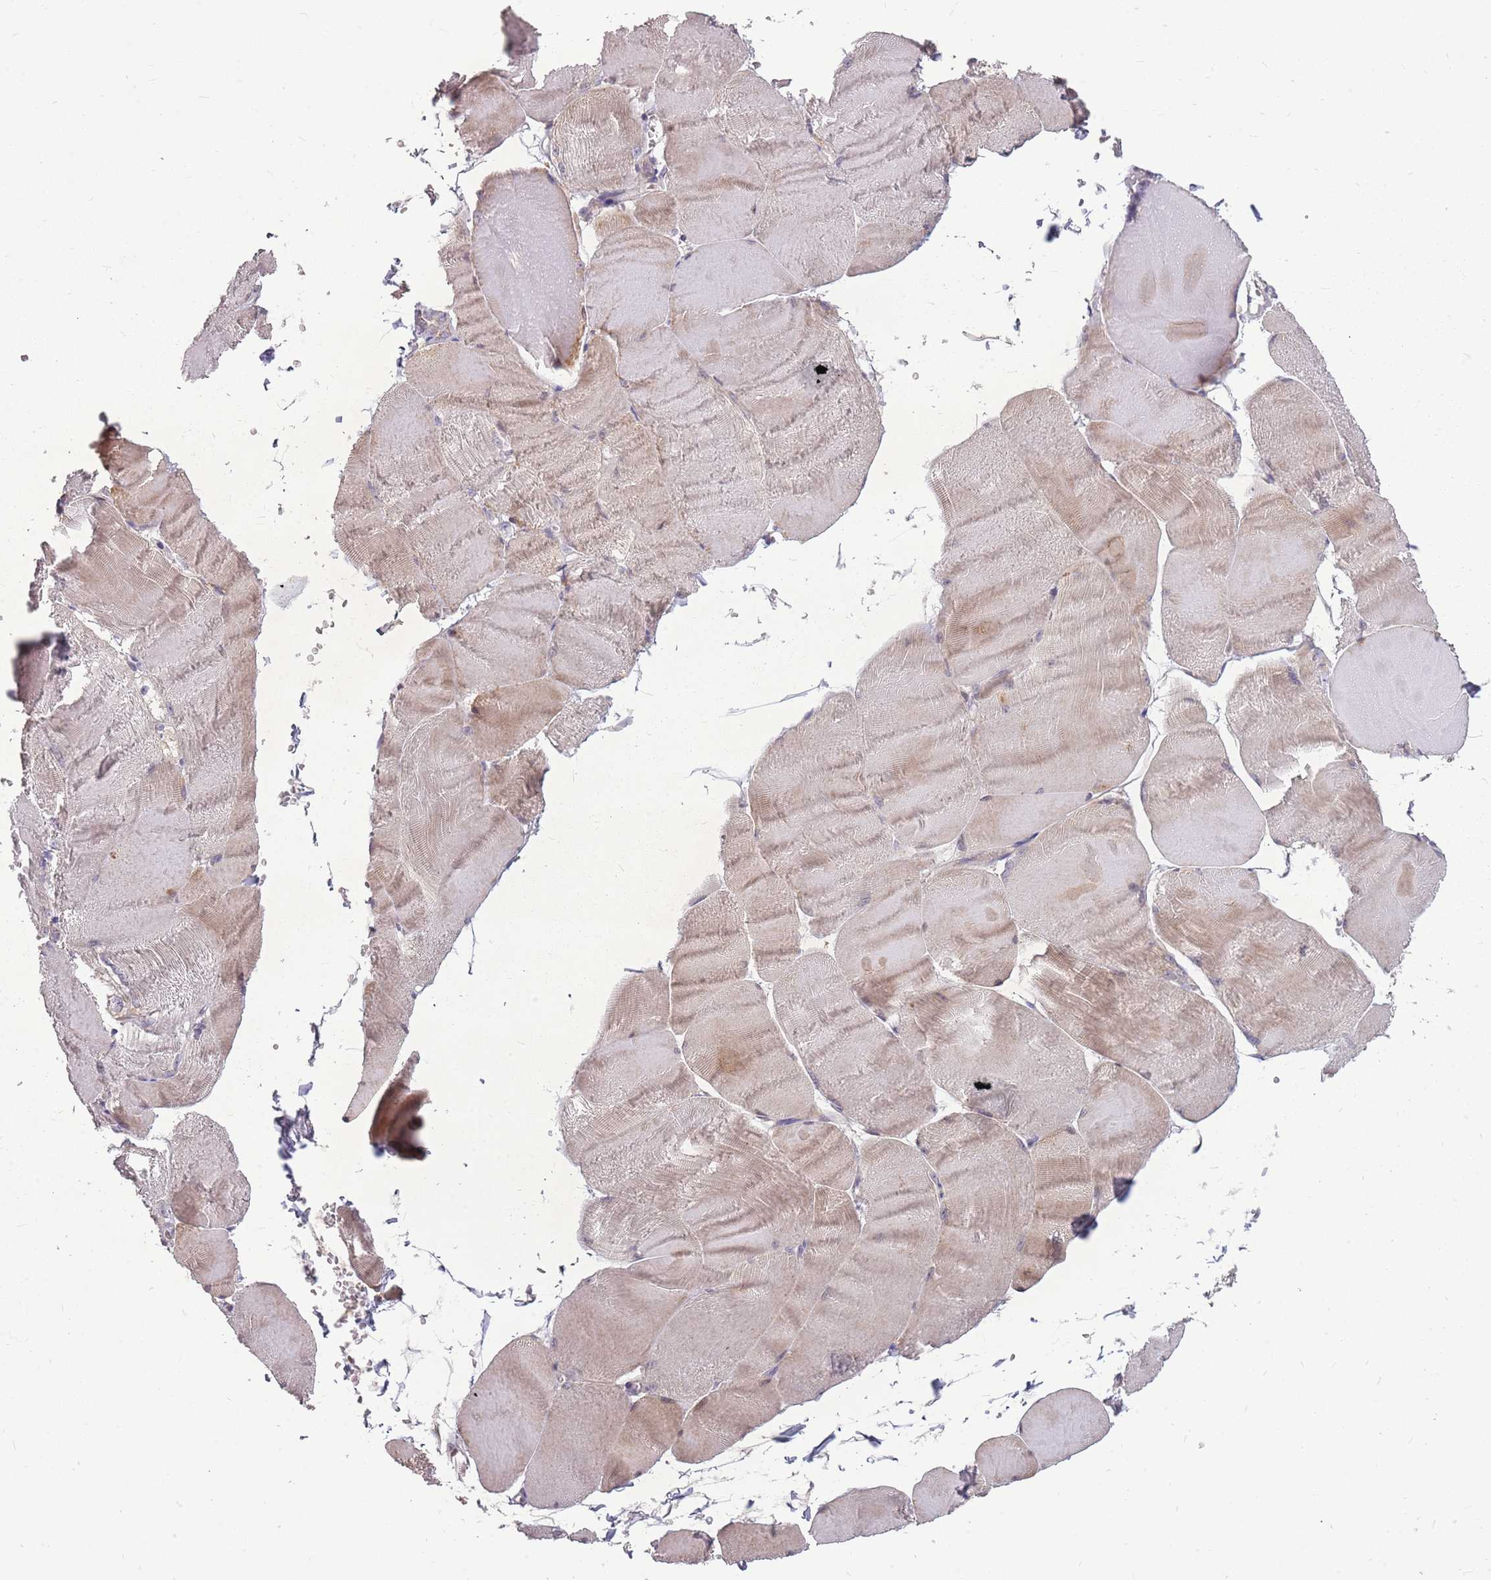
{"staining": {"intensity": "weak", "quantity": "25%-75%", "location": "cytoplasmic/membranous"}, "tissue": "skeletal muscle", "cell_type": "Myocytes", "image_type": "normal", "snomed": [{"axis": "morphology", "description": "Normal tissue, NOS"}, {"axis": "morphology", "description": "Basal cell carcinoma"}, {"axis": "topography", "description": "Skeletal muscle"}], "caption": "Protein expression analysis of normal human skeletal muscle reveals weak cytoplasmic/membranous positivity in about 25%-75% of myocytes.", "gene": "PPP1R27", "patient": {"sex": "female", "age": 64}}